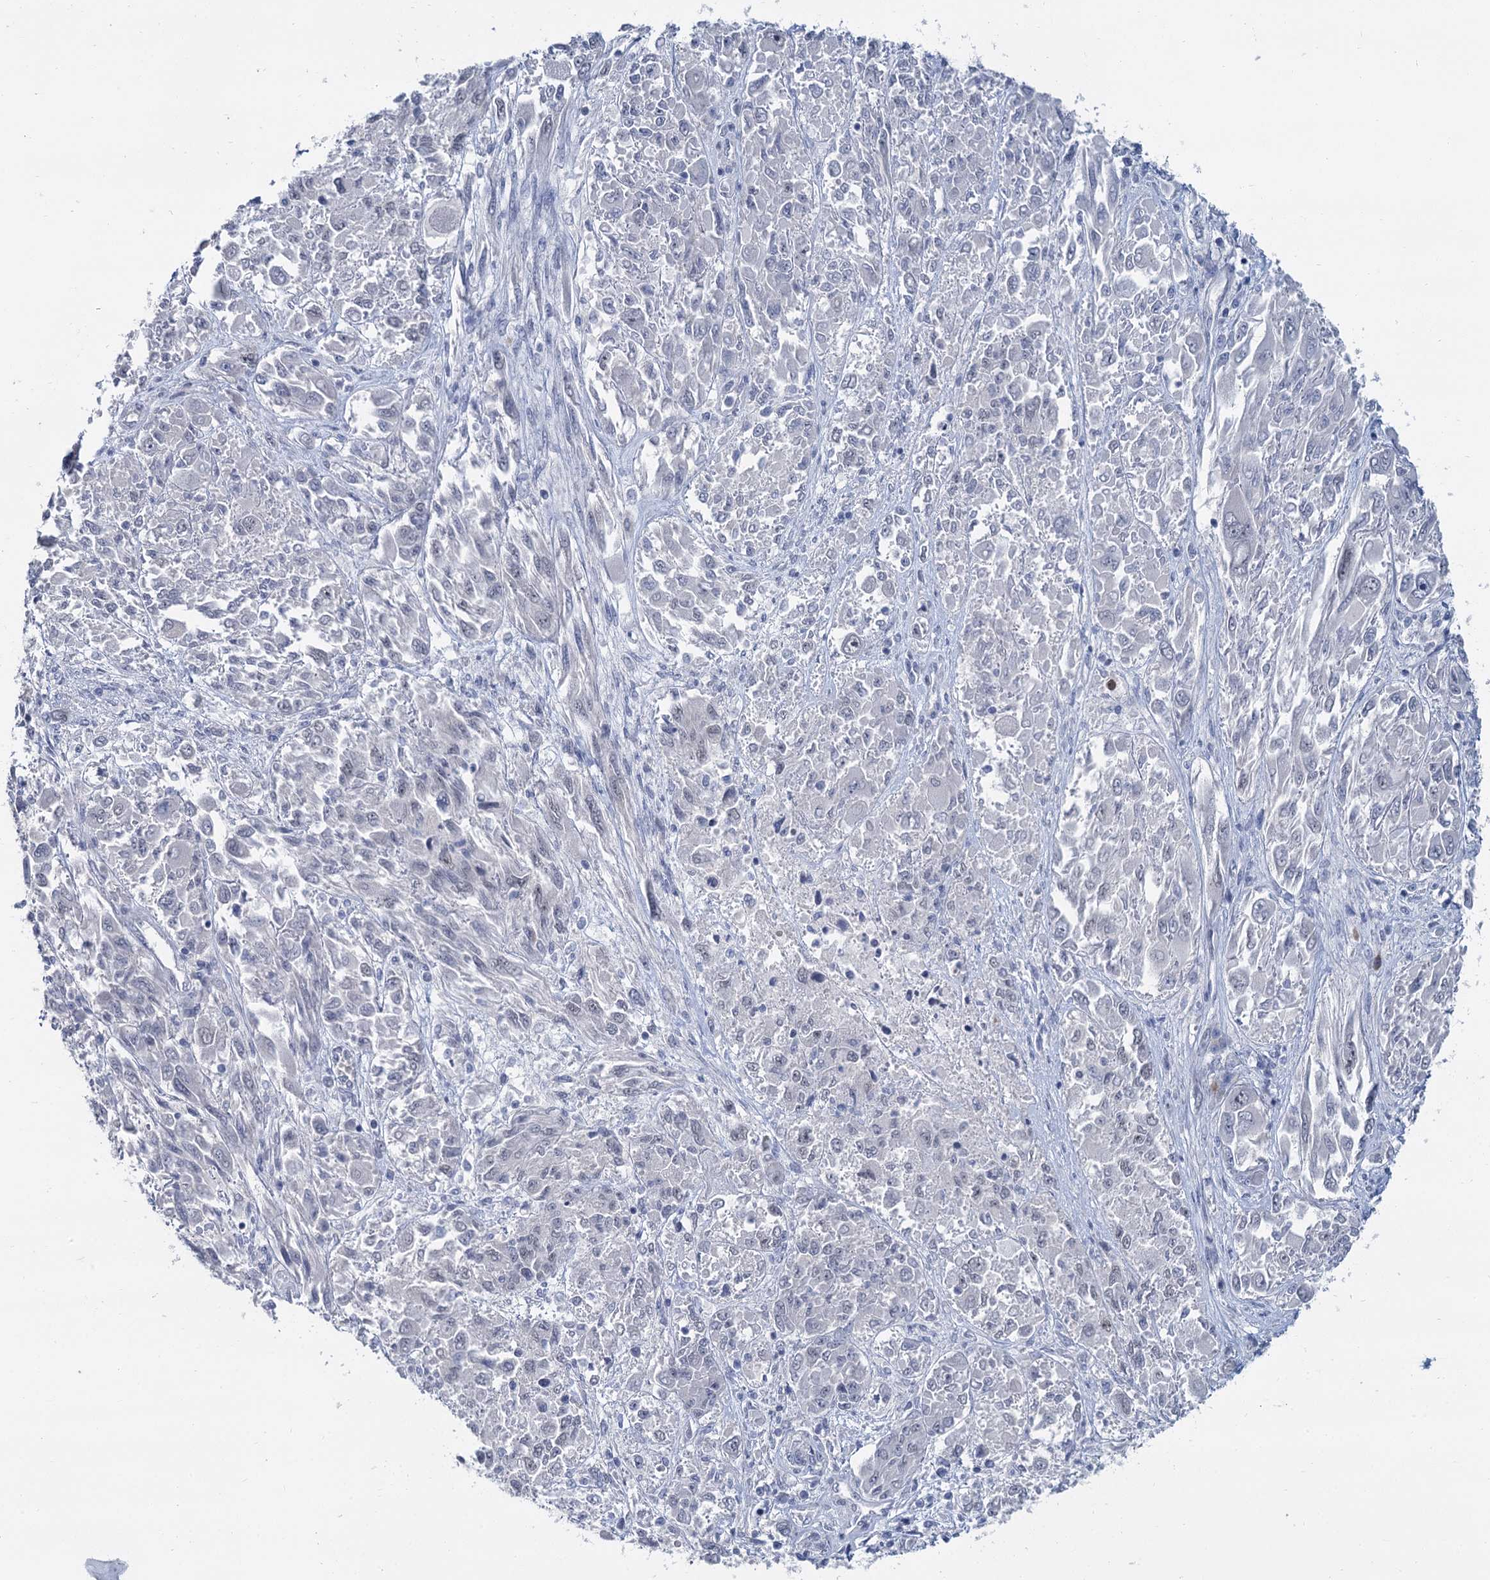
{"staining": {"intensity": "negative", "quantity": "none", "location": "none"}, "tissue": "melanoma", "cell_type": "Tumor cells", "image_type": "cancer", "snomed": [{"axis": "morphology", "description": "Malignant melanoma, NOS"}, {"axis": "topography", "description": "Skin"}], "caption": "Immunohistochemistry image of human melanoma stained for a protein (brown), which exhibits no staining in tumor cells. (Immunohistochemistry, brightfield microscopy, high magnification).", "gene": "ACRBP", "patient": {"sex": "female", "age": 91}}